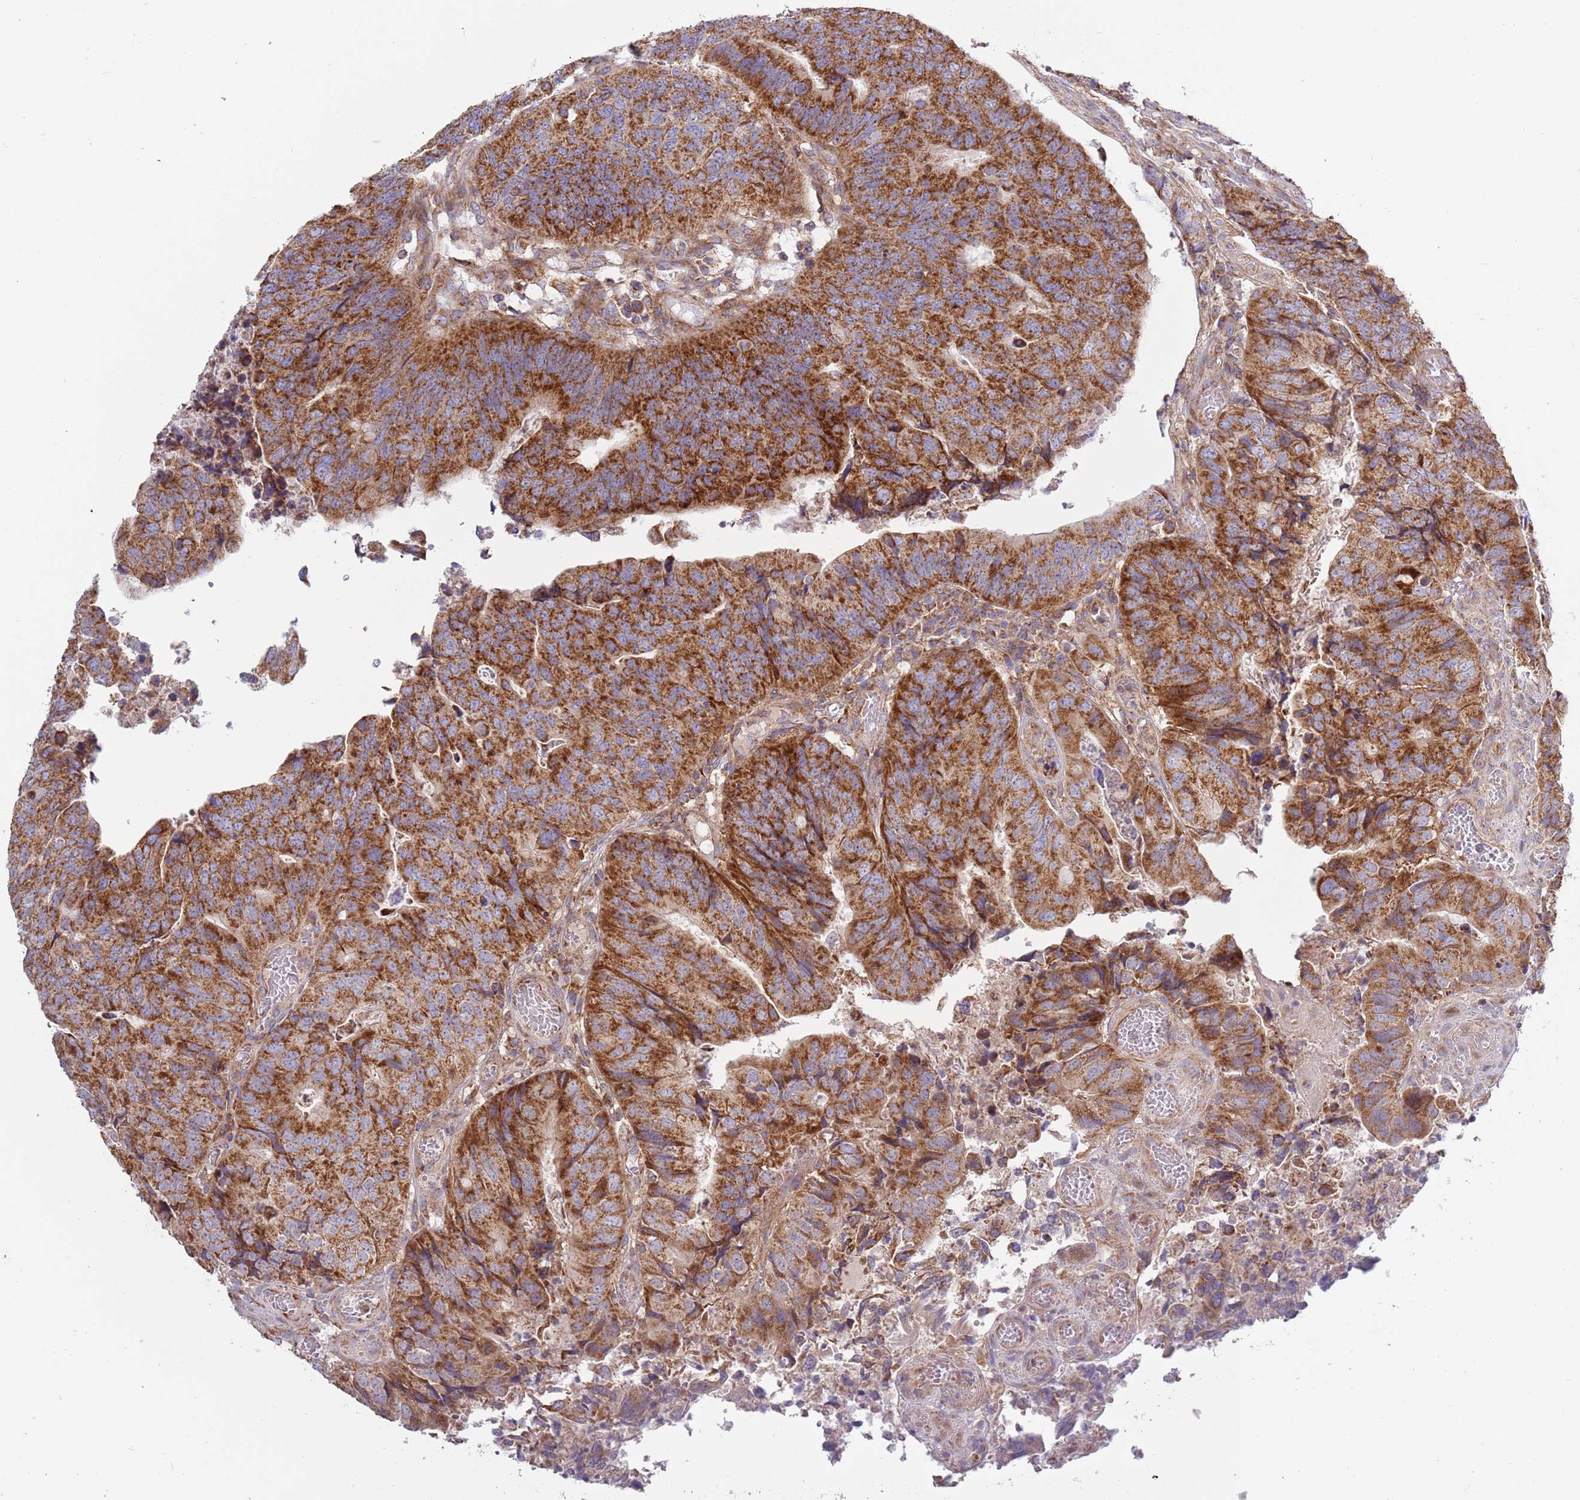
{"staining": {"intensity": "strong", "quantity": ">75%", "location": "cytoplasmic/membranous"}, "tissue": "colorectal cancer", "cell_type": "Tumor cells", "image_type": "cancer", "snomed": [{"axis": "morphology", "description": "Adenocarcinoma, NOS"}, {"axis": "topography", "description": "Colon"}], "caption": "Adenocarcinoma (colorectal) stained with immunohistochemistry exhibits strong cytoplasmic/membranous staining in approximately >75% of tumor cells. (DAB (3,3'-diaminobenzidine) IHC with brightfield microscopy, high magnification).", "gene": "IRS4", "patient": {"sex": "female", "age": 67}}